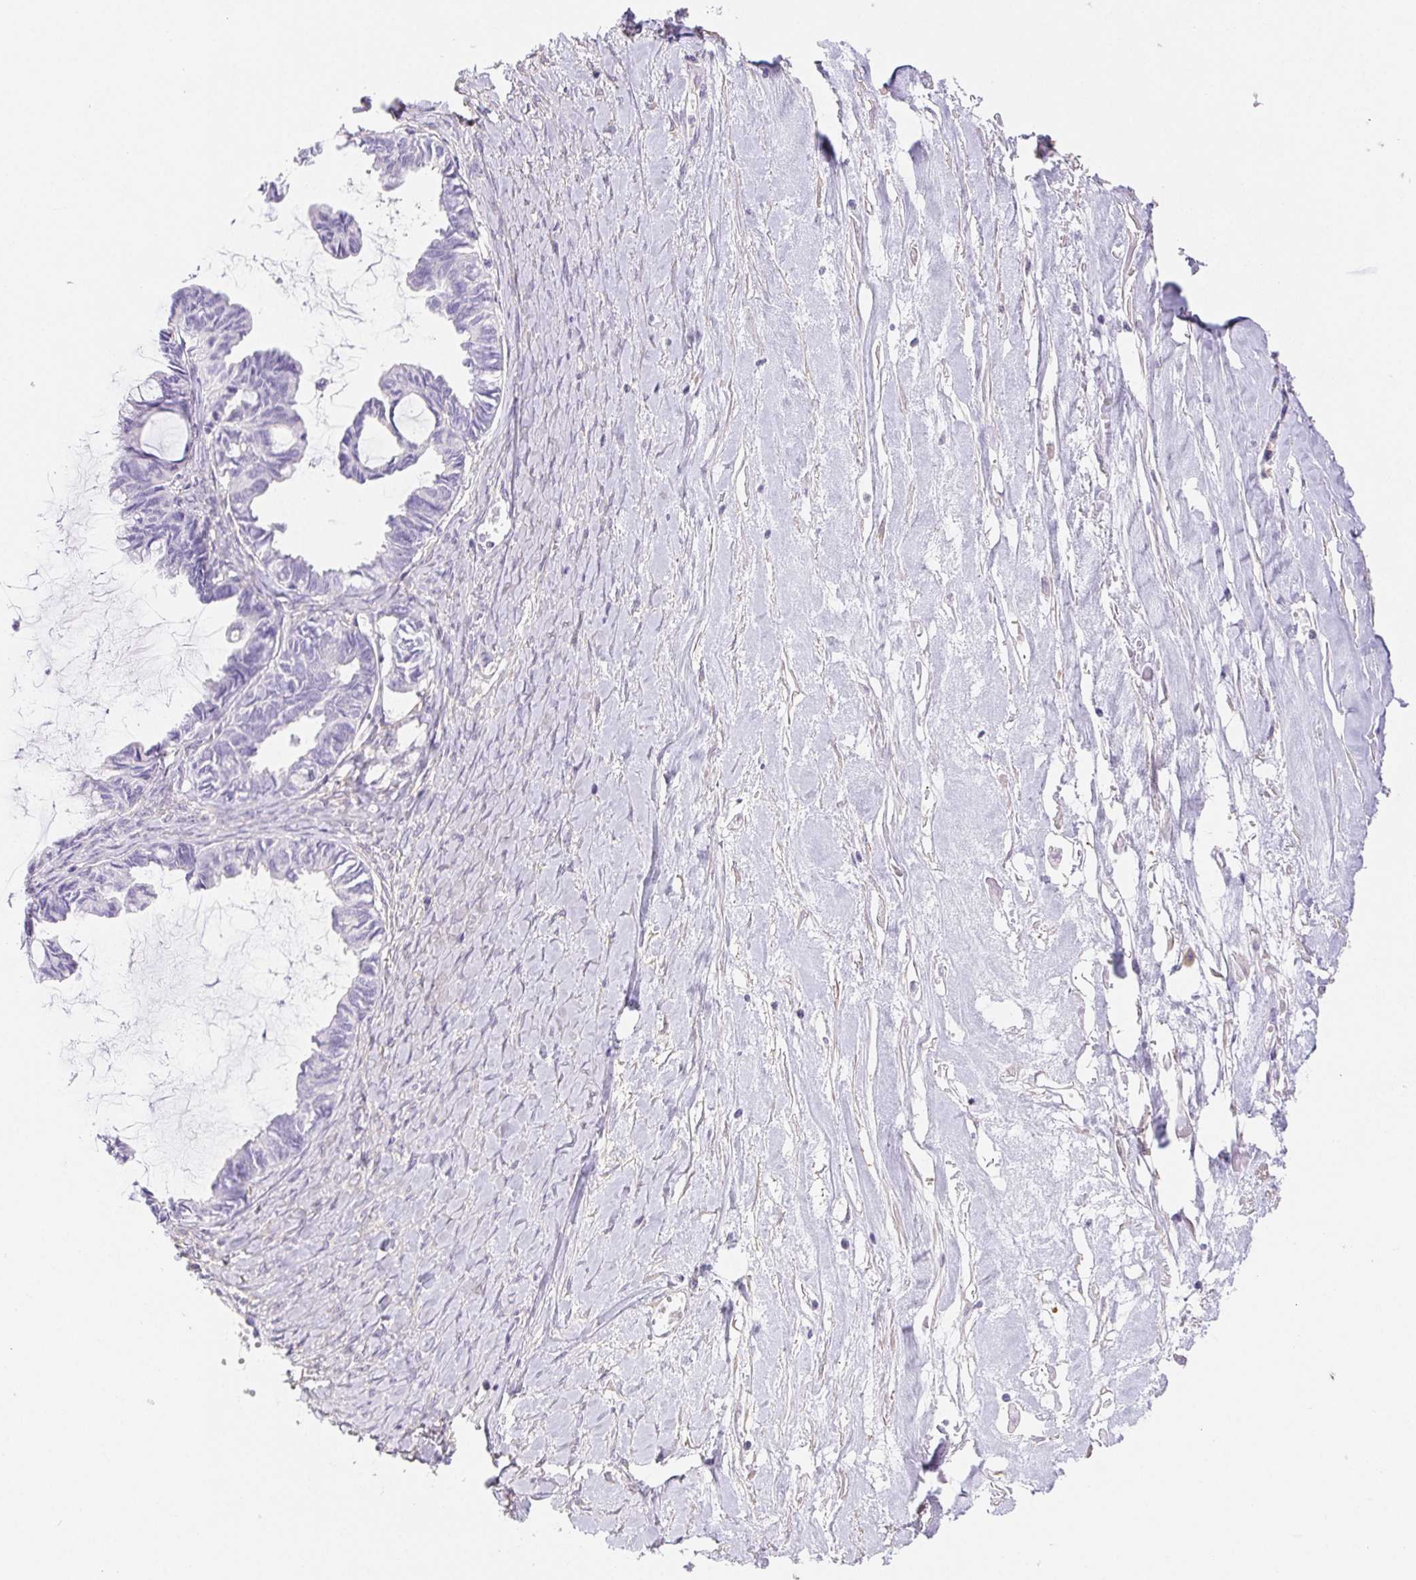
{"staining": {"intensity": "negative", "quantity": "none", "location": "none"}, "tissue": "ovarian cancer", "cell_type": "Tumor cells", "image_type": "cancer", "snomed": [{"axis": "morphology", "description": "Cystadenocarcinoma, mucinous, NOS"}, {"axis": "topography", "description": "Ovary"}], "caption": "Image shows no significant protein expression in tumor cells of ovarian cancer (mucinous cystadenocarcinoma).", "gene": "PNLIP", "patient": {"sex": "female", "age": 61}}